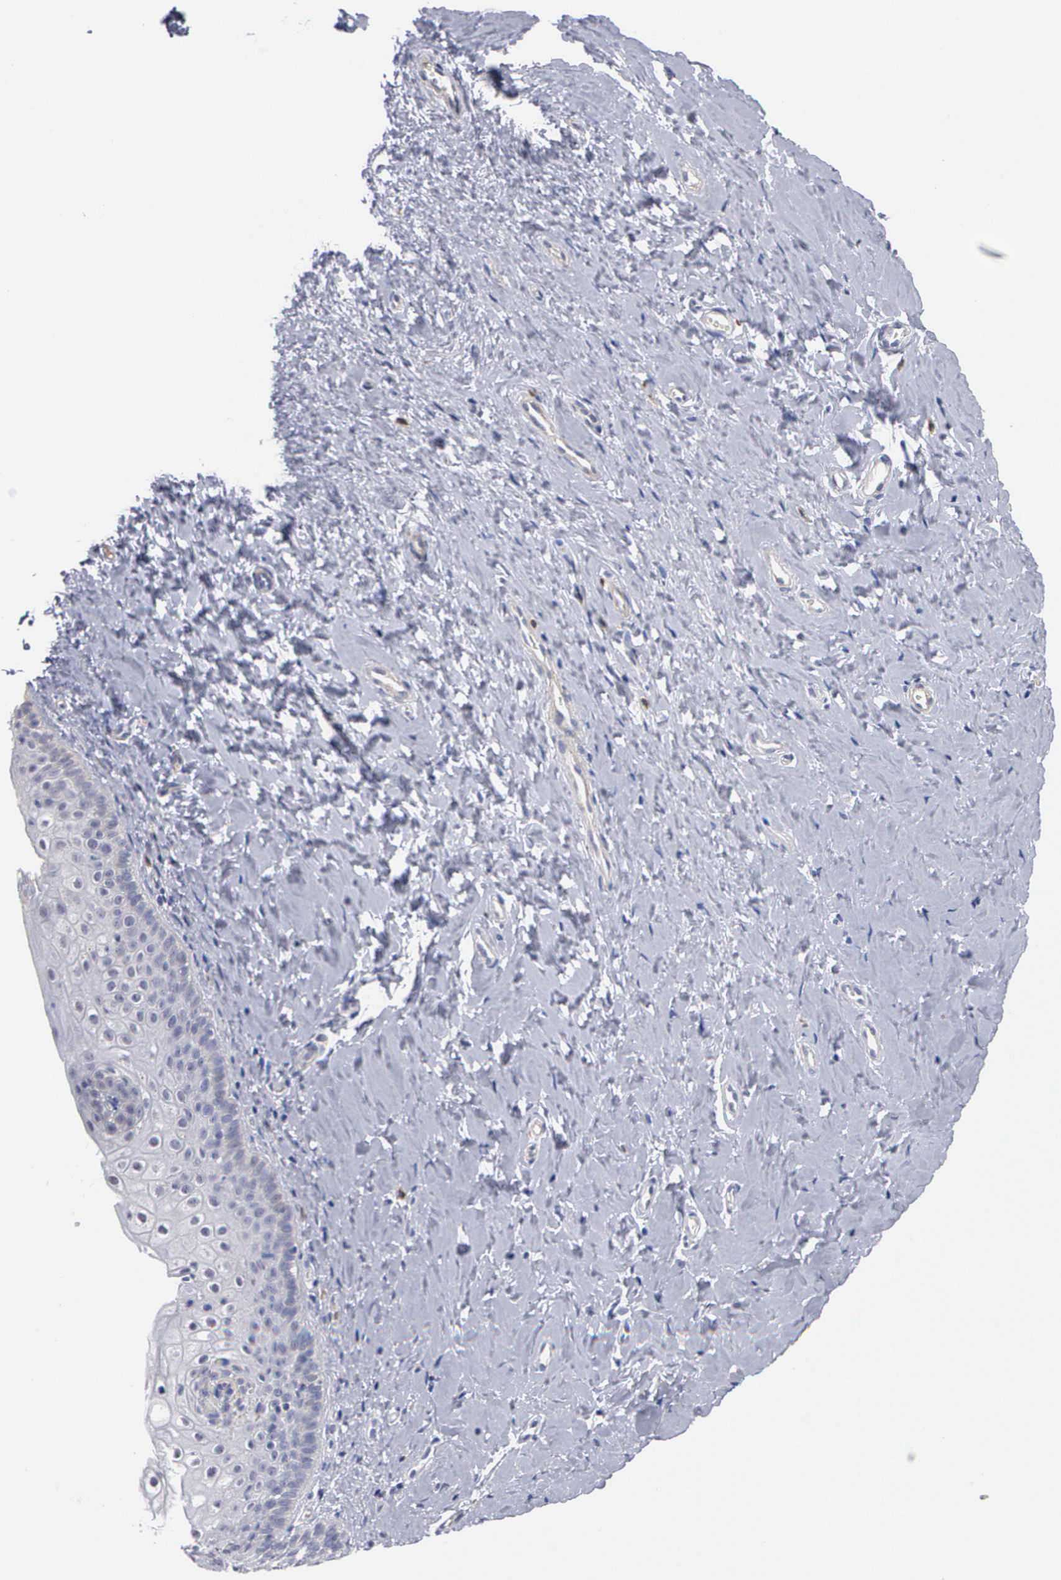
{"staining": {"intensity": "negative", "quantity": "none", "location": "none"}, "tissue": "cervix", "cell_type": "Glandular cells", "image_type": "normal", "snomed": [{"axis": "morphology", "description": "Normal tissue, NOS"}, {"axis": "topography", "description": "Cervix"}], "caption": "Immunohistochemistry image of normal human cervix stained for a protein (brown), which demonstrates no positivity in glandular cells.", "gene": "ELFN2", "patient": {"sex": "female", "age": 53}}